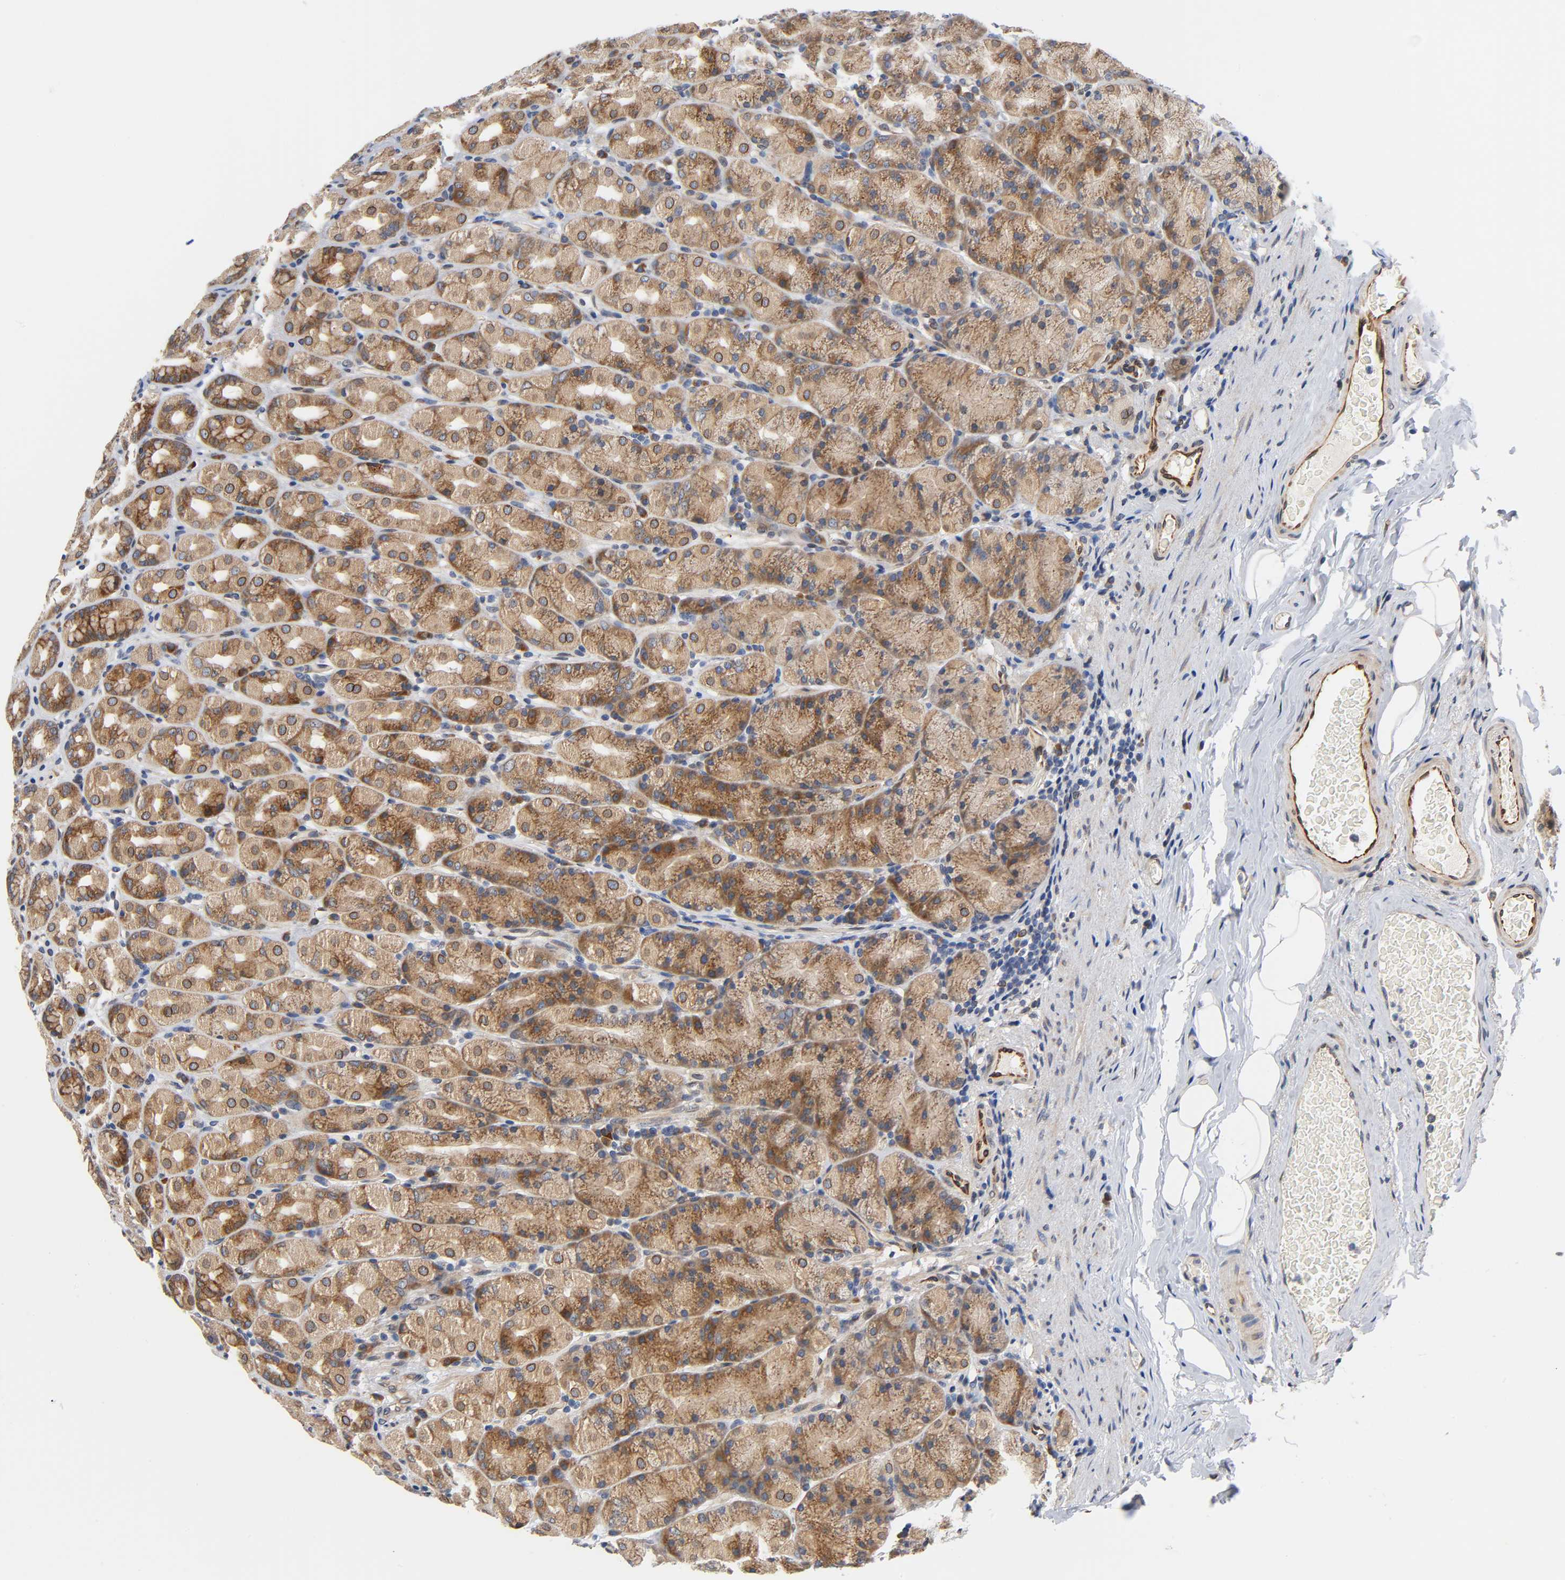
{"staining": {"intensity": "strong", "quantity": ">75%", "location": "cytoplasmic/membranous"}, "tissue": "stomach", "cell_type": "Glandular cells", "image_type": "normal", "snomed": [{"axis": "morphology", "description": "Normal tissue, NOS"}, {"axis": "topography", "description": "Stomach, upper"}], "caption": "Immunohistochemical staining of unremarkable human stomach demonstrates strong cytoplasmic/membranous protein staining in about >75% of glandular cells.", "gene": "ASB6", "patient": {"sex": "male", "age": 68}}